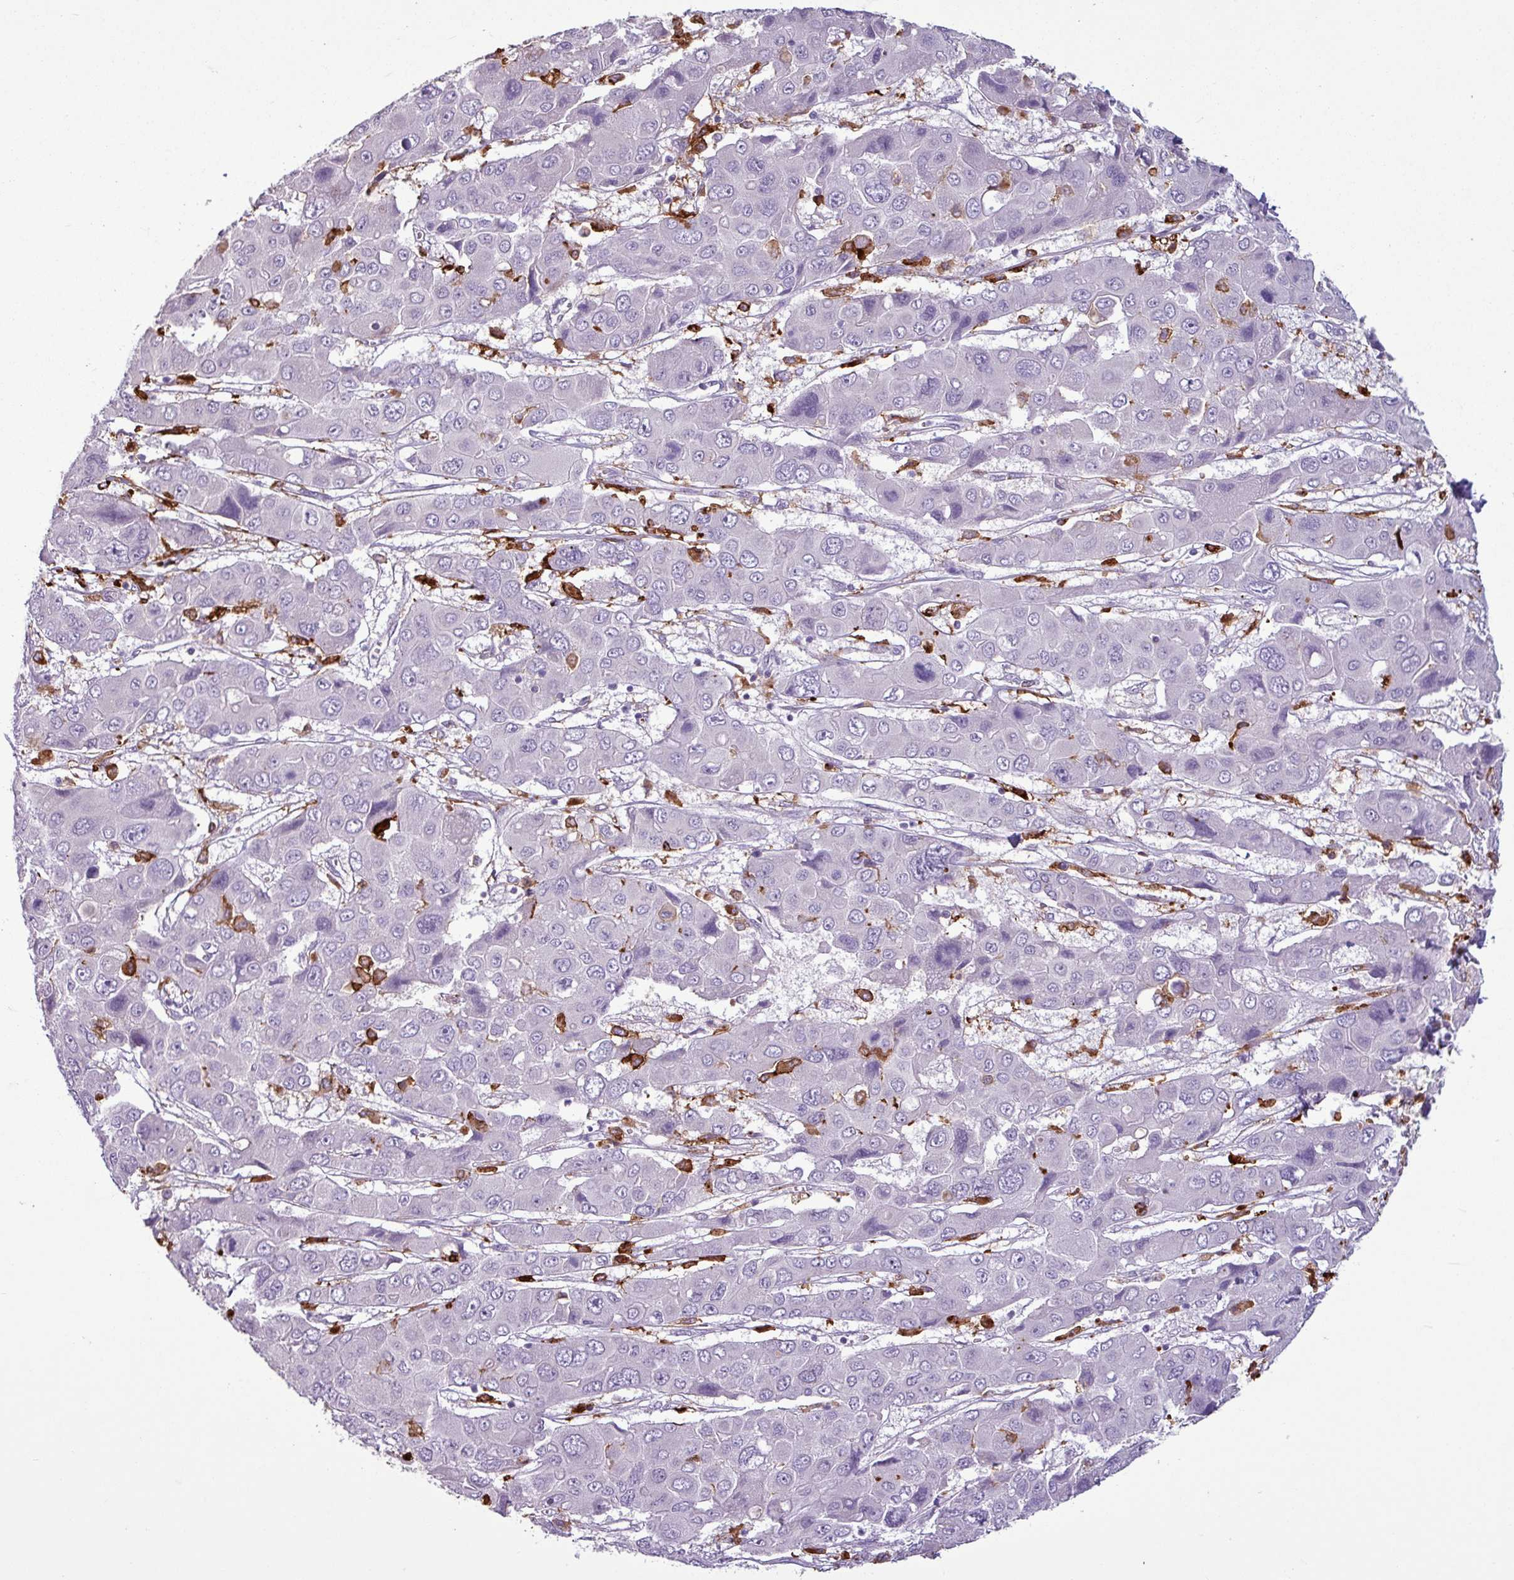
{"staining": {"intensity": "negative", "quantity": "none", "location": "none"}, "tissue": "liver cancer", "cell_type": "Tumor cells", "image_type": "cancer", "snomed": [{"axis": "morphology", "description": "Cholangiocarcinoma"}, {"axis": "topography", "description": "Liver"}], "caption": "DAB immunohistochemical staining of human liver cholangiocarcinoma shows no significant positivity in tumor cells.", "gene": "C9orf24", "patient": {"sex": "male", "age": 67}}